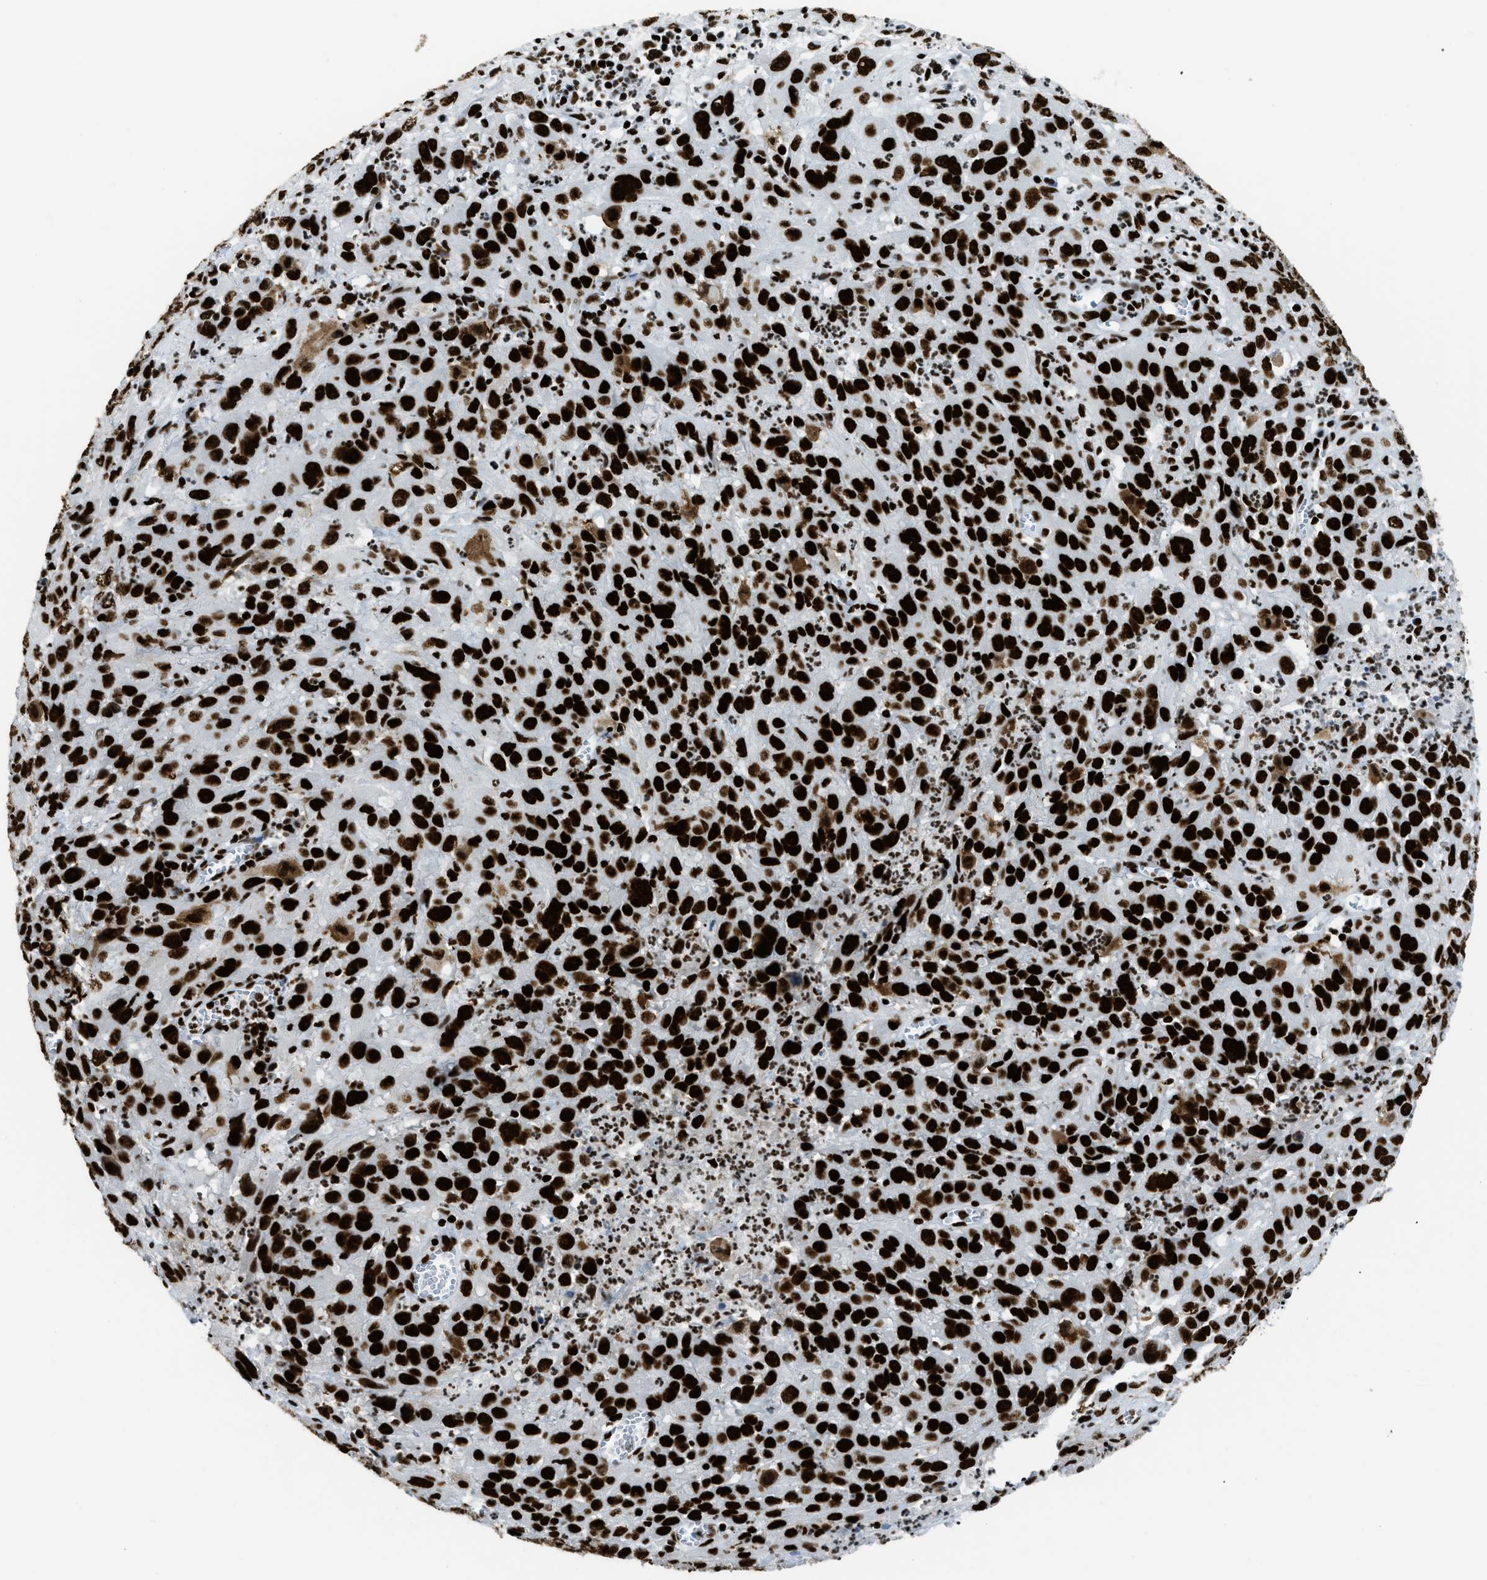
{"staining": {"intensity": "strong", "quantity": ">75%", "location": "nuclear"}, "tissue": "cervical cancer", "cell_type": "Tumor cells", "image_type": "cancer", "snomed": [{"axis": "morphology", "description": "Squamous cell carcinoma, NOS"}, {"axis": "topography", "description": "Cervix"}], "caption": "A histopathology image of squamous cell carcinoma (cervical) stained for a protein demonstrates strong nuclear brown staining in tumor cells. The protein is shown in brown color, while the nuclei are stained blue.", "gene": "PIF1", "patient": {"sex": "female", "age": 32}}